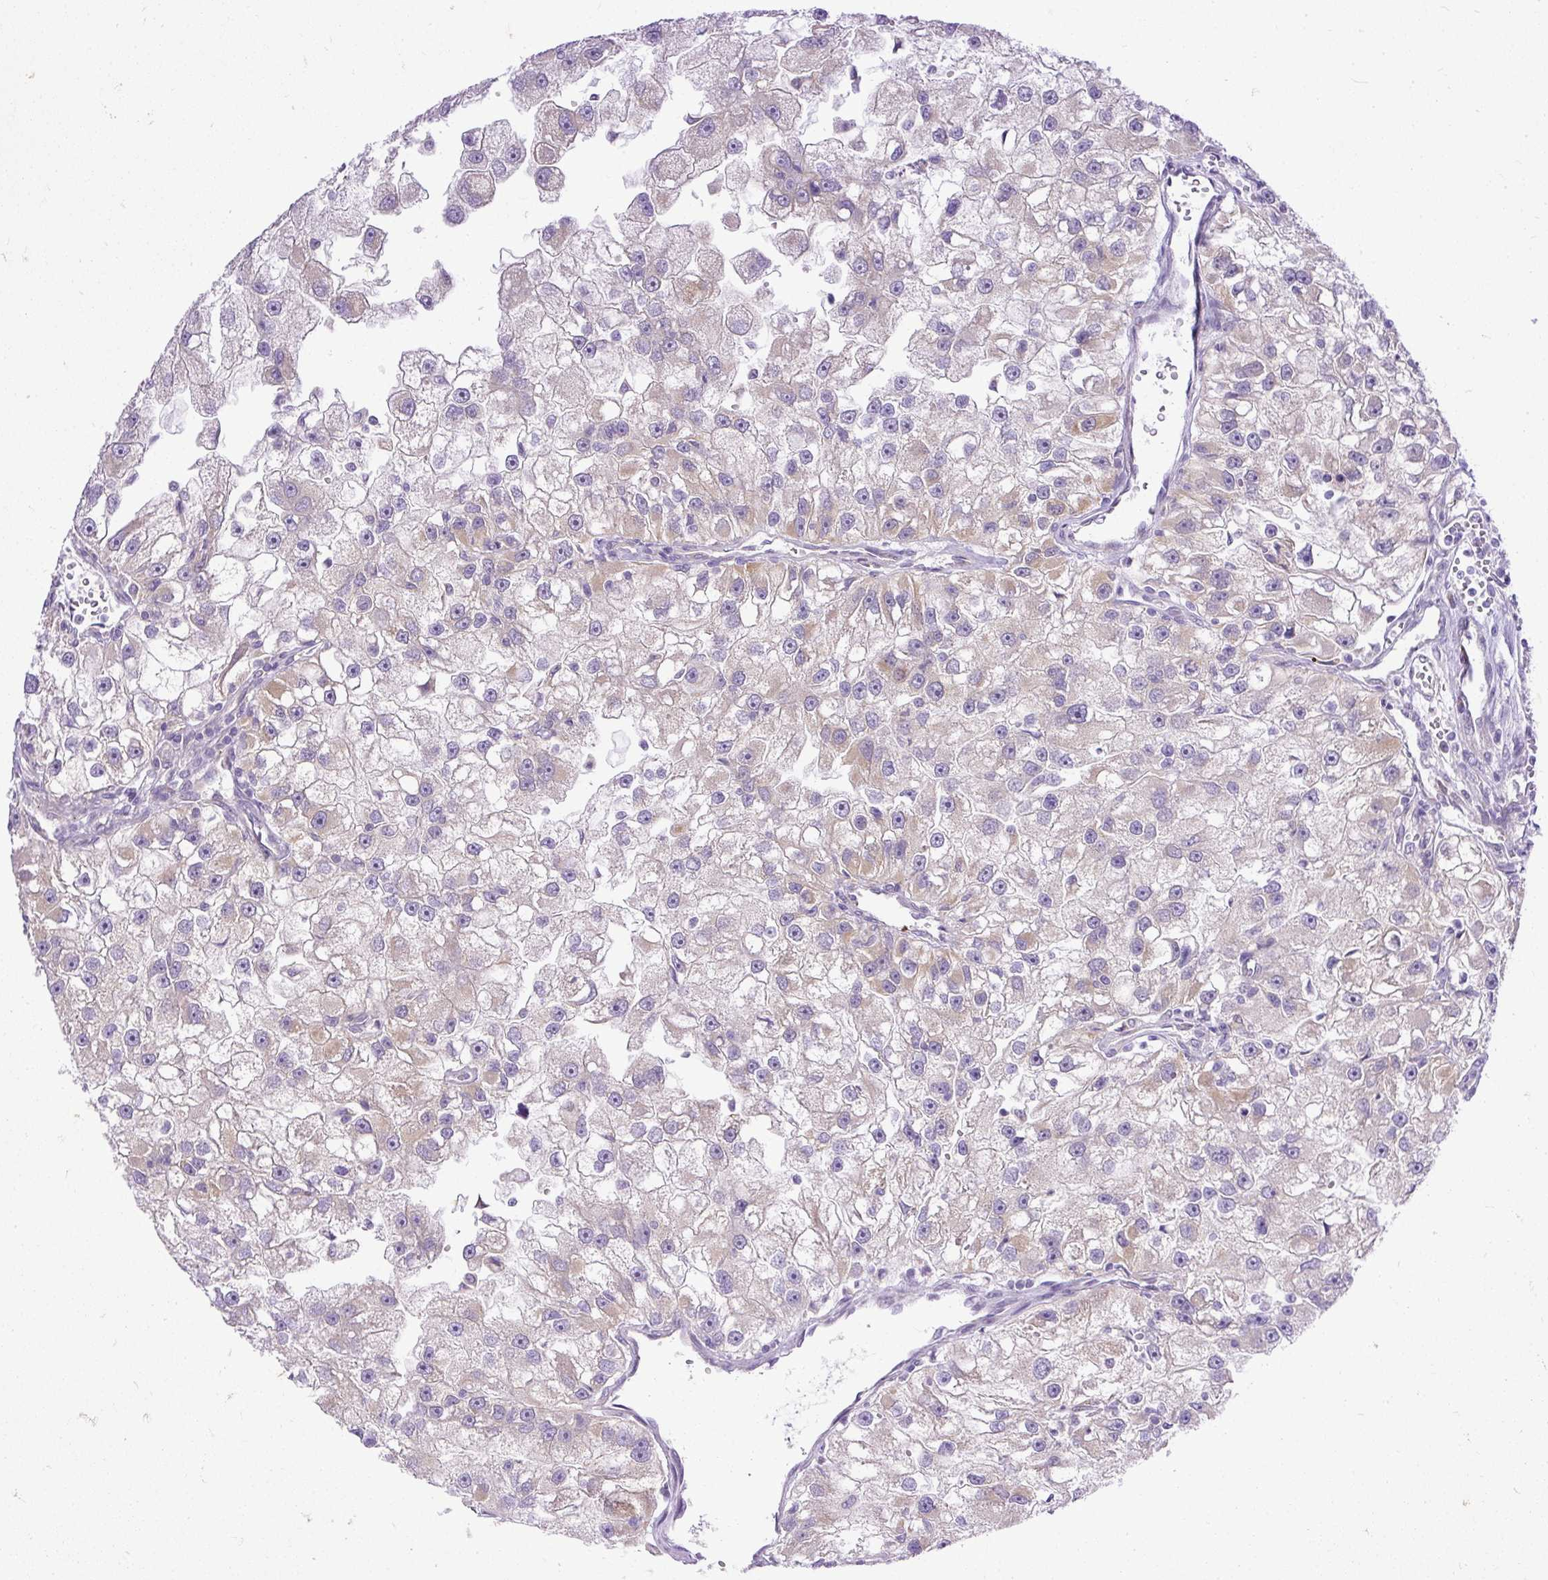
{"staining": {"intensity": "weak", "quantity": "25%-75%", "location": "cytoplasmic/membranous"}, "tissue": "renal cancer", "cell_type": "Tumor cells", "image_type": "cancer", "snomed": [{"axis": "morphology", "description": "Adenocarcinoma, NOS"}, {"axis": "topography", "description": "Kidney"}], "caption": "Renal cancer (adenocarcinoma) tissue shows weak cytoplasmic/membranous expression in about 25%-75% of tumor cells", "gene": "AMFR", "patient": {"sex": "male", "age": 63}}